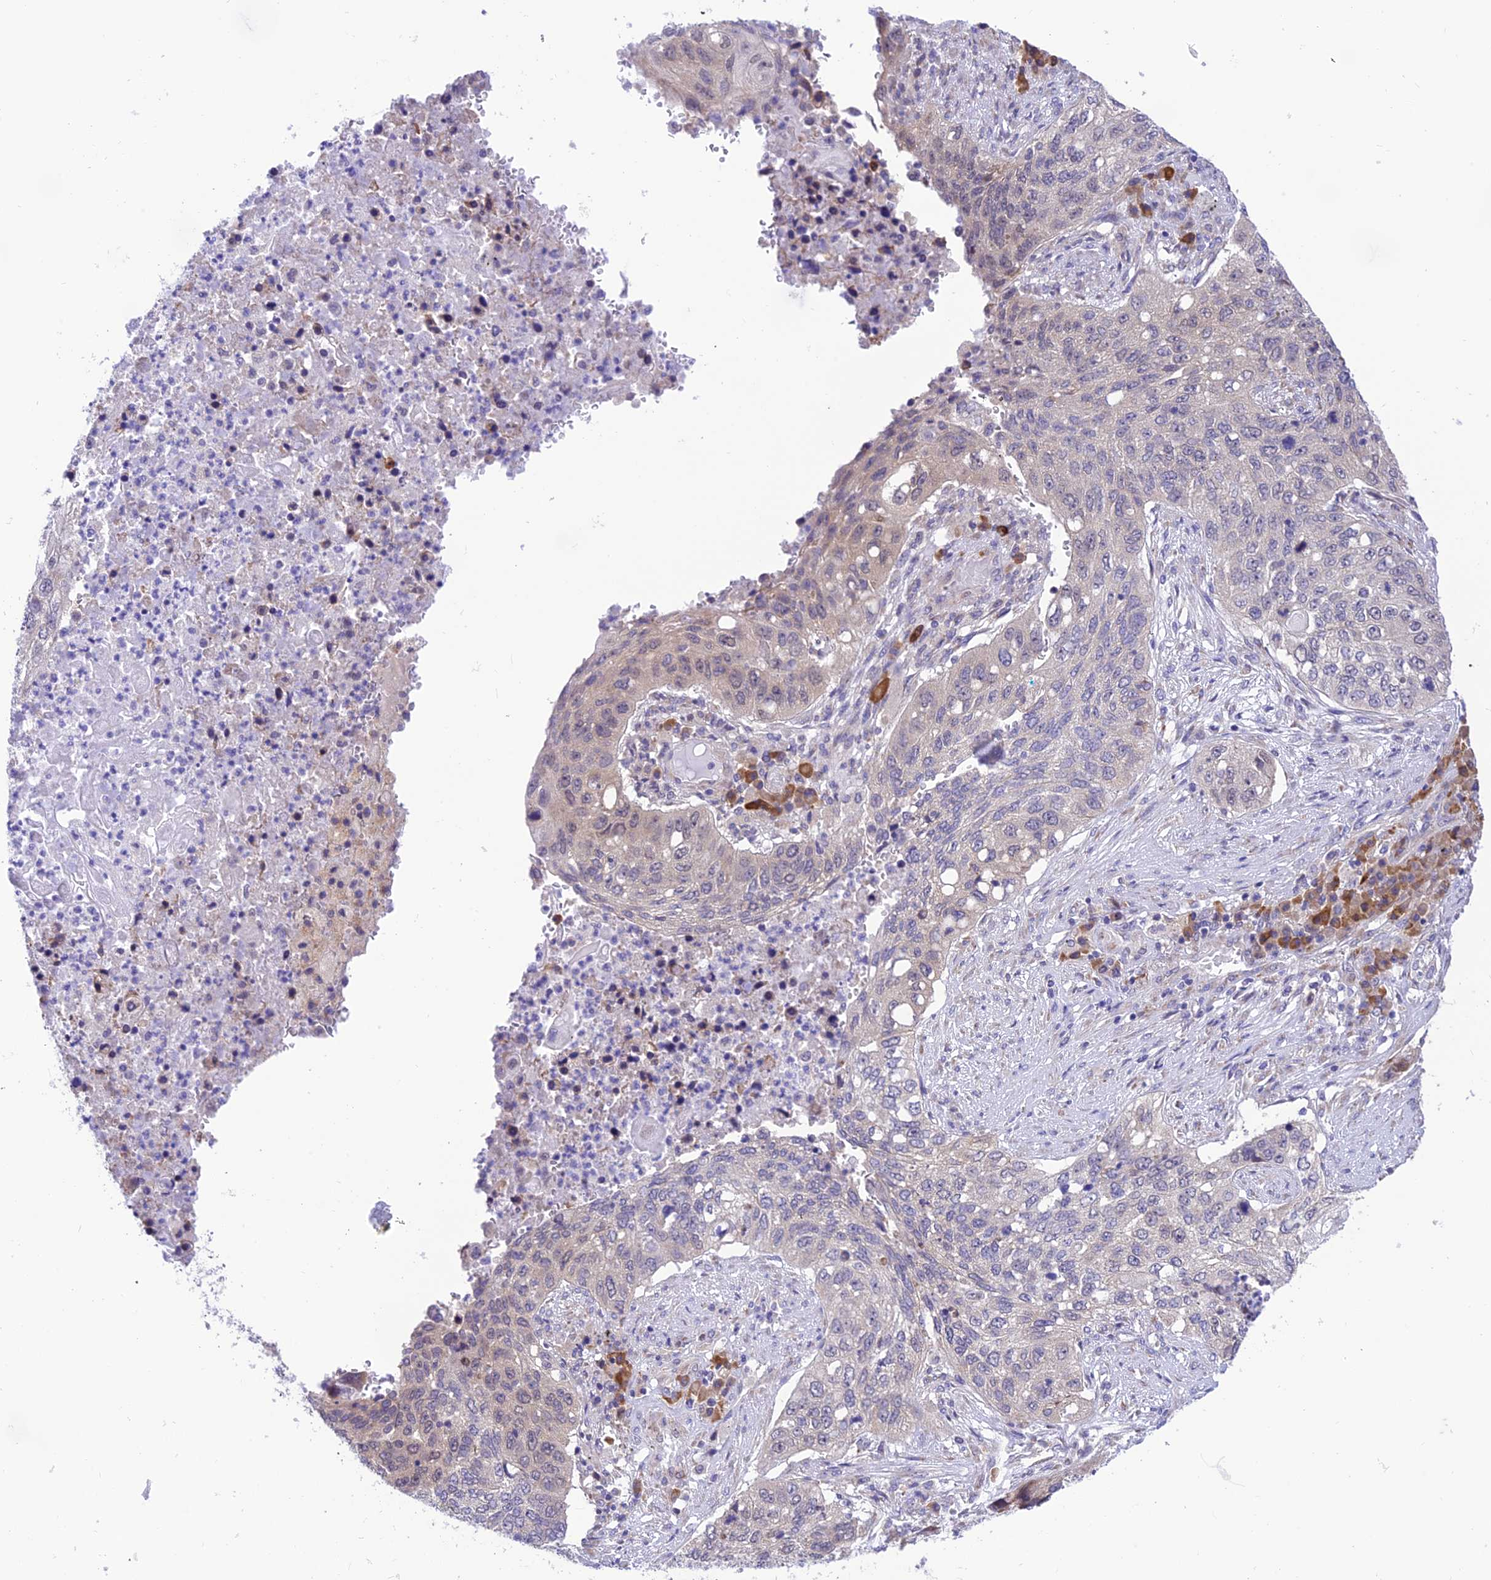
{"staining": {"intensity": "negative", "quantity": "none", "location": "none"}, "tissue": "lung cancer", "cell_type": "Tumor cells", "image_type": "cancer", "snomed": [{"axis": "morphology", "description": "Squamous cell carcinoma, NOS"}, {"axis": "topography", "description": "Lung"}], "caption": "IHC micrograph of neoplastic tissue: squamous cell carcinoma (lung) stained with DAB (3,3'-diaminobenzidine) shows no significant protein positivity in tumor cells.", "gene": "RNF126", "patient": {"sex": "female", "age": 63}}